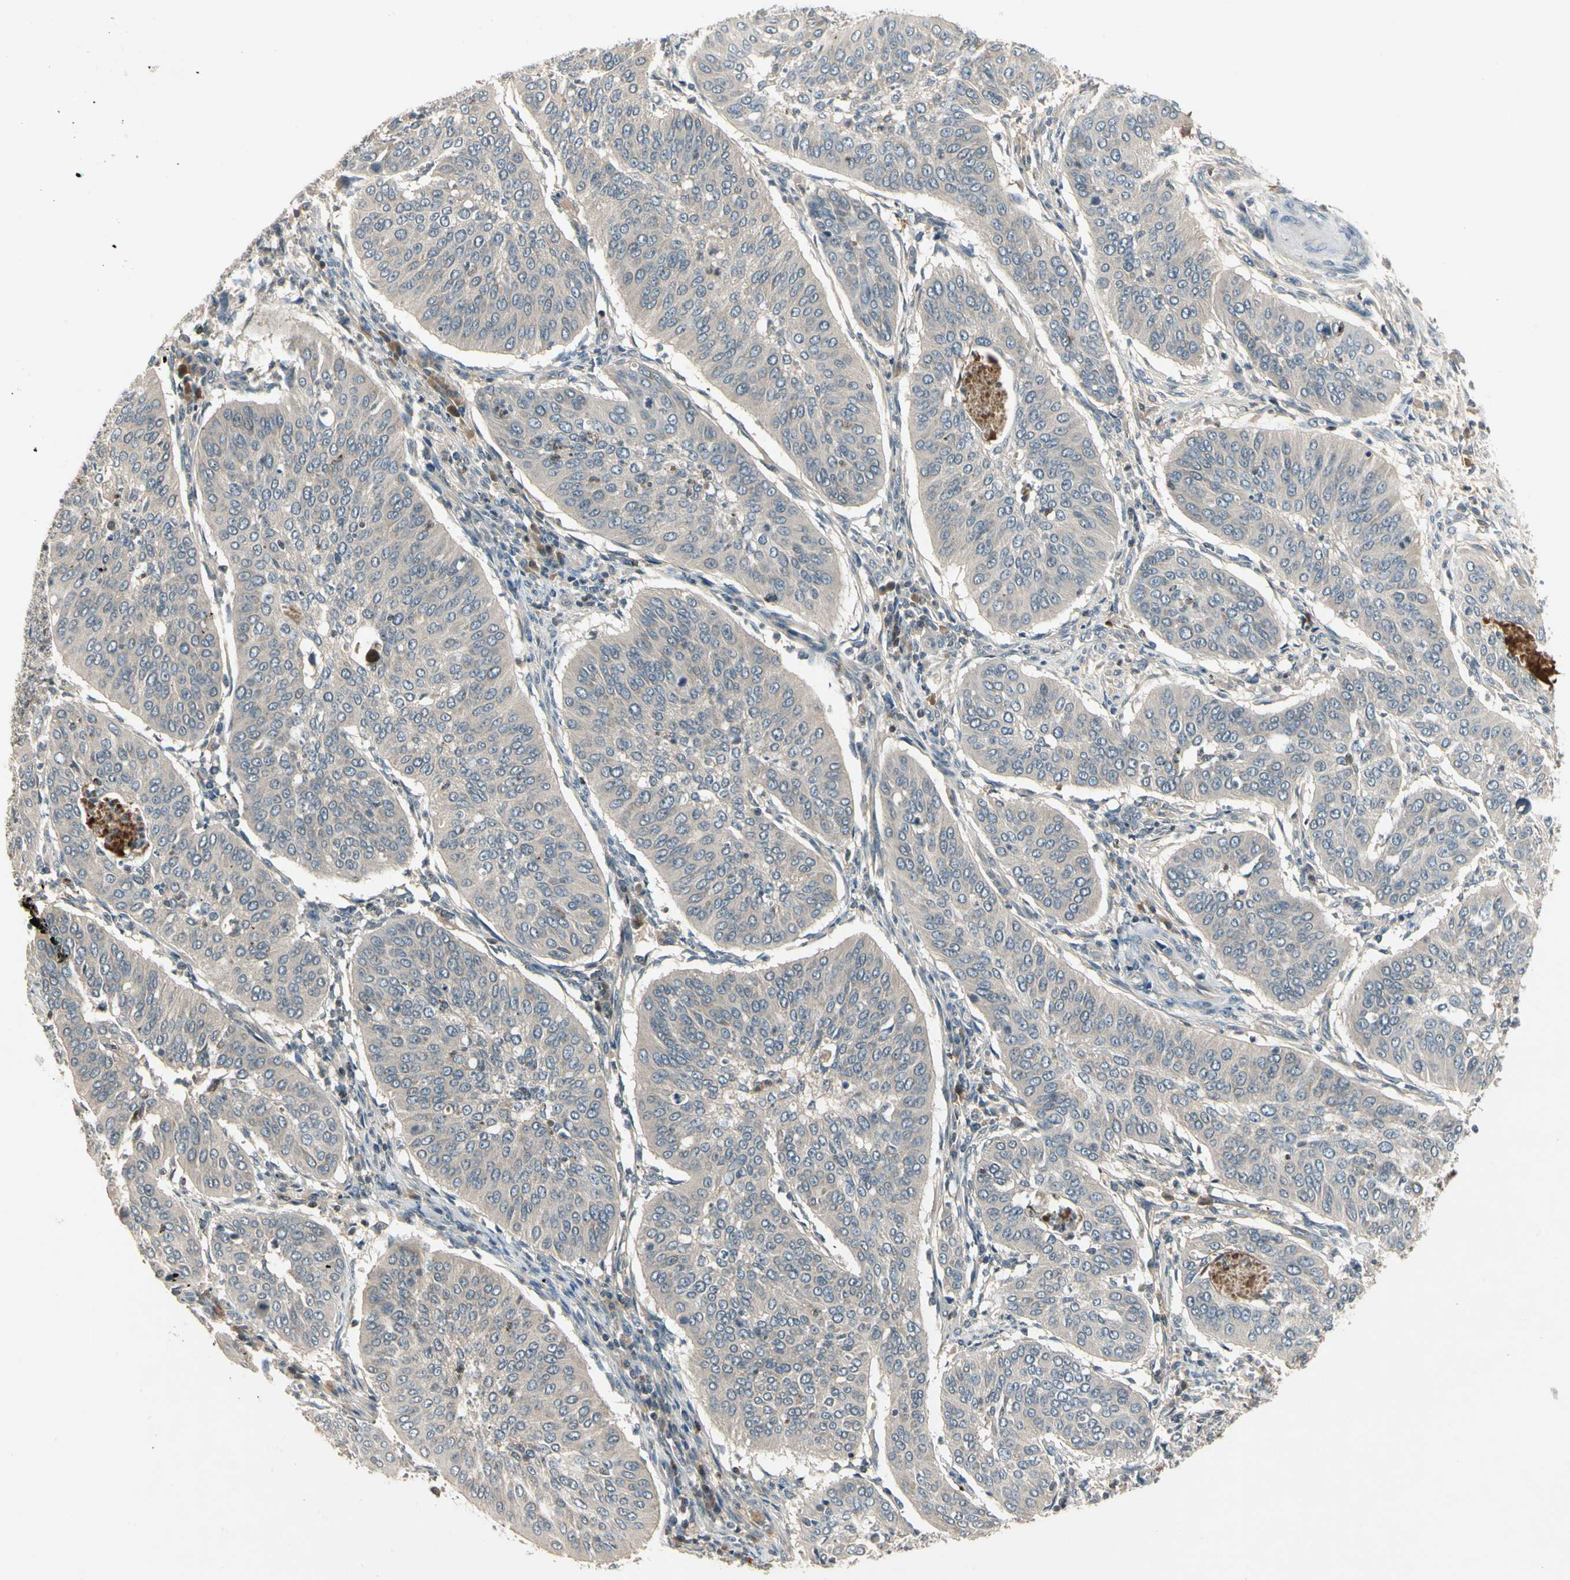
{"staining": {"intensity": "weak", "quantity": ">75%", "location": "cytoplasmic/membranous"}, "tissue": "cervical cancer", "cell_type": "Tumor cells", "image_type": "cancer", "snomed": [{"axis": "morphology", "description": "Normal tissue, NOS"}, {"axis": "morphology", "description": "Squamous cell carcinoma, NOS"}, {"axis": "topography", "description": "Cervix"}], "caption": "An immunohistochemistry (IHC) image of tumor tissue is shown. Protein staining in brown shows weak cytoplasmic/membranous positivity in cervical squamous cell carcinoma within tumor cells. Nuclei are stained in blue.", "gene": "CCL4", "patient": {"sex": "female", "age": 39}}